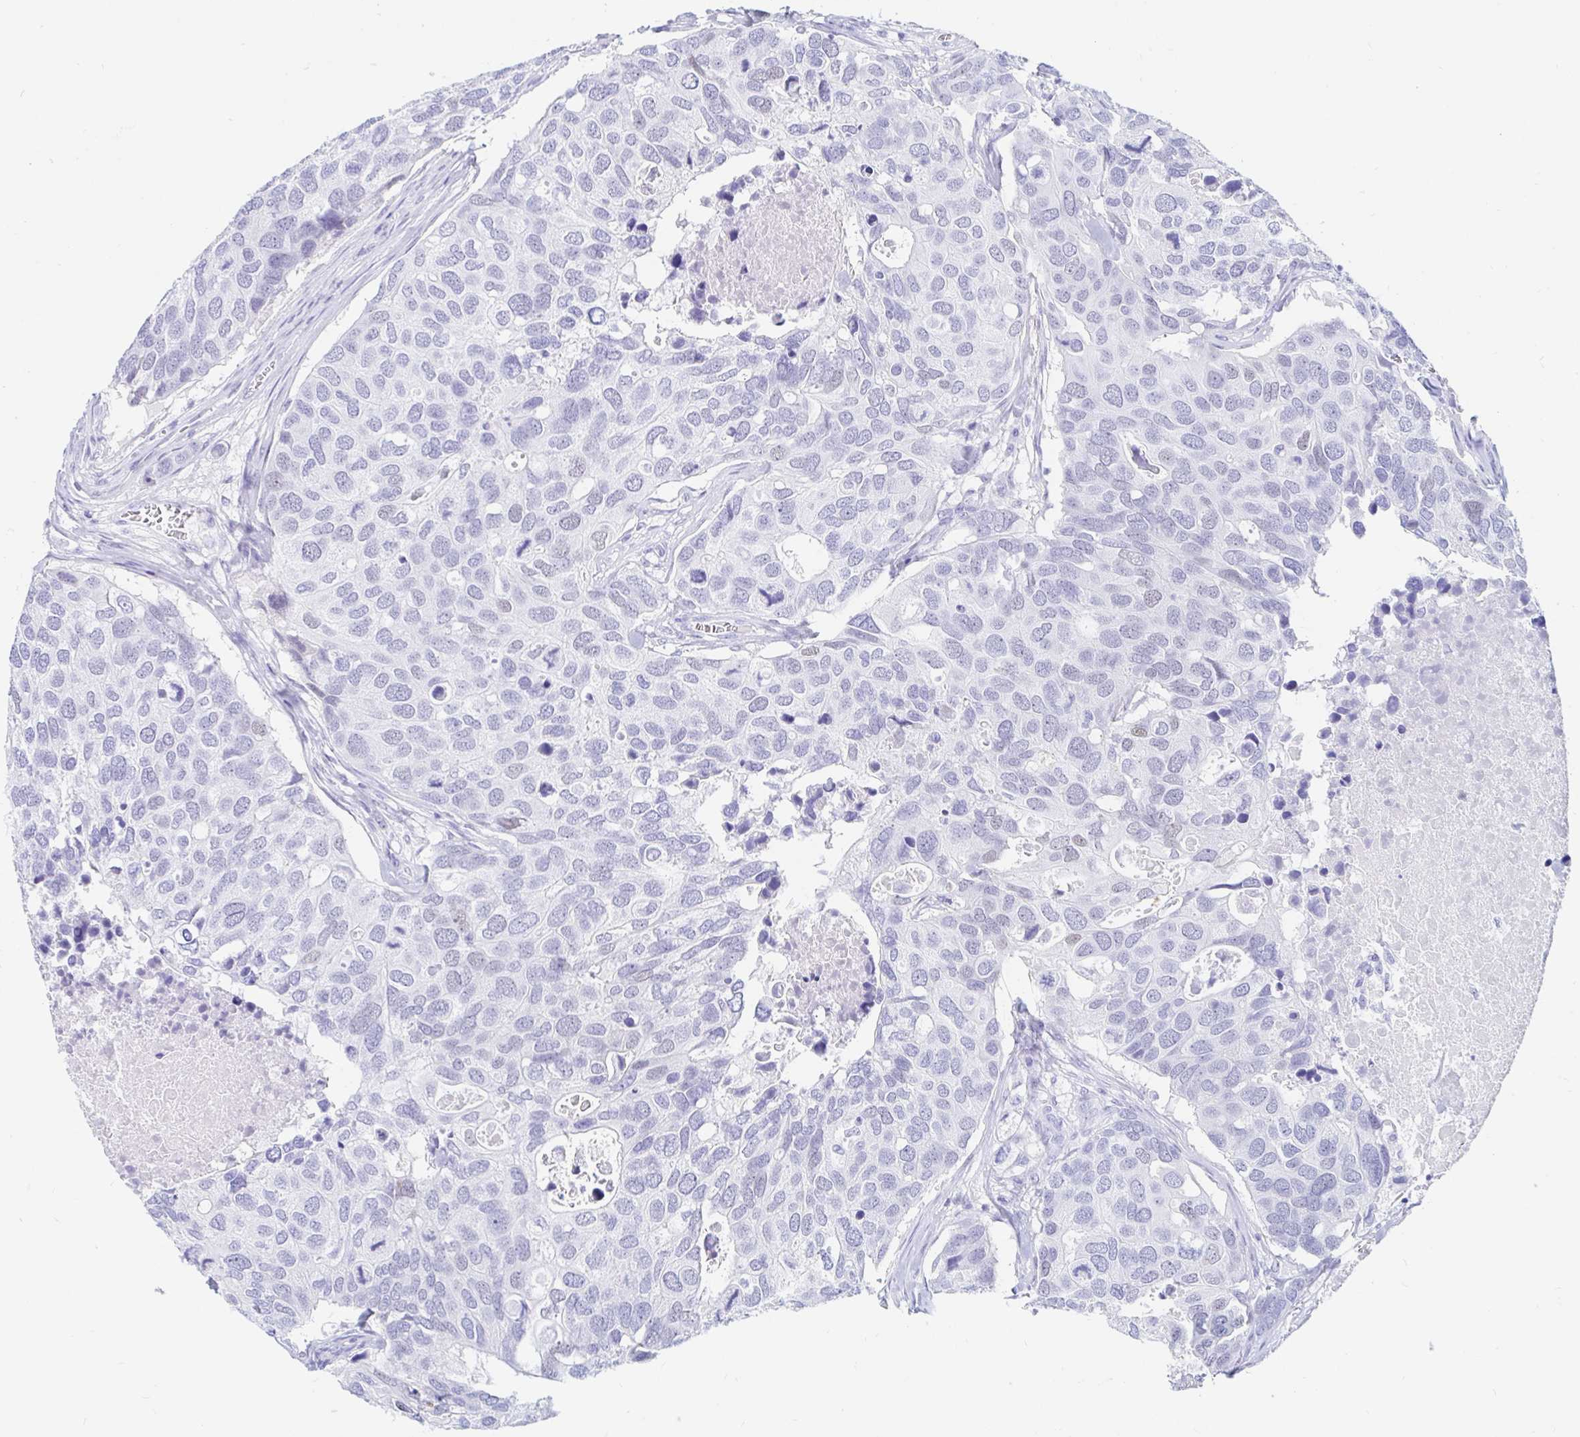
{"staining": {"intensity": "negative", "quantity": "none", "location": "none"}, "tissue": "breast cancer", "cell_type": "Tumor cells", "image_type": "cancer", "snomed": [{"axis": "morphology", "description": "Duct carcinoma"}, {"axis": "topography", "description": "Breast"}], "caption": "Tumor cells show no significant protein positivity in invasive ductal carcinoma (breast).", "gene": "OR6T1", "patient": {"sex": "female", "age": 83}}